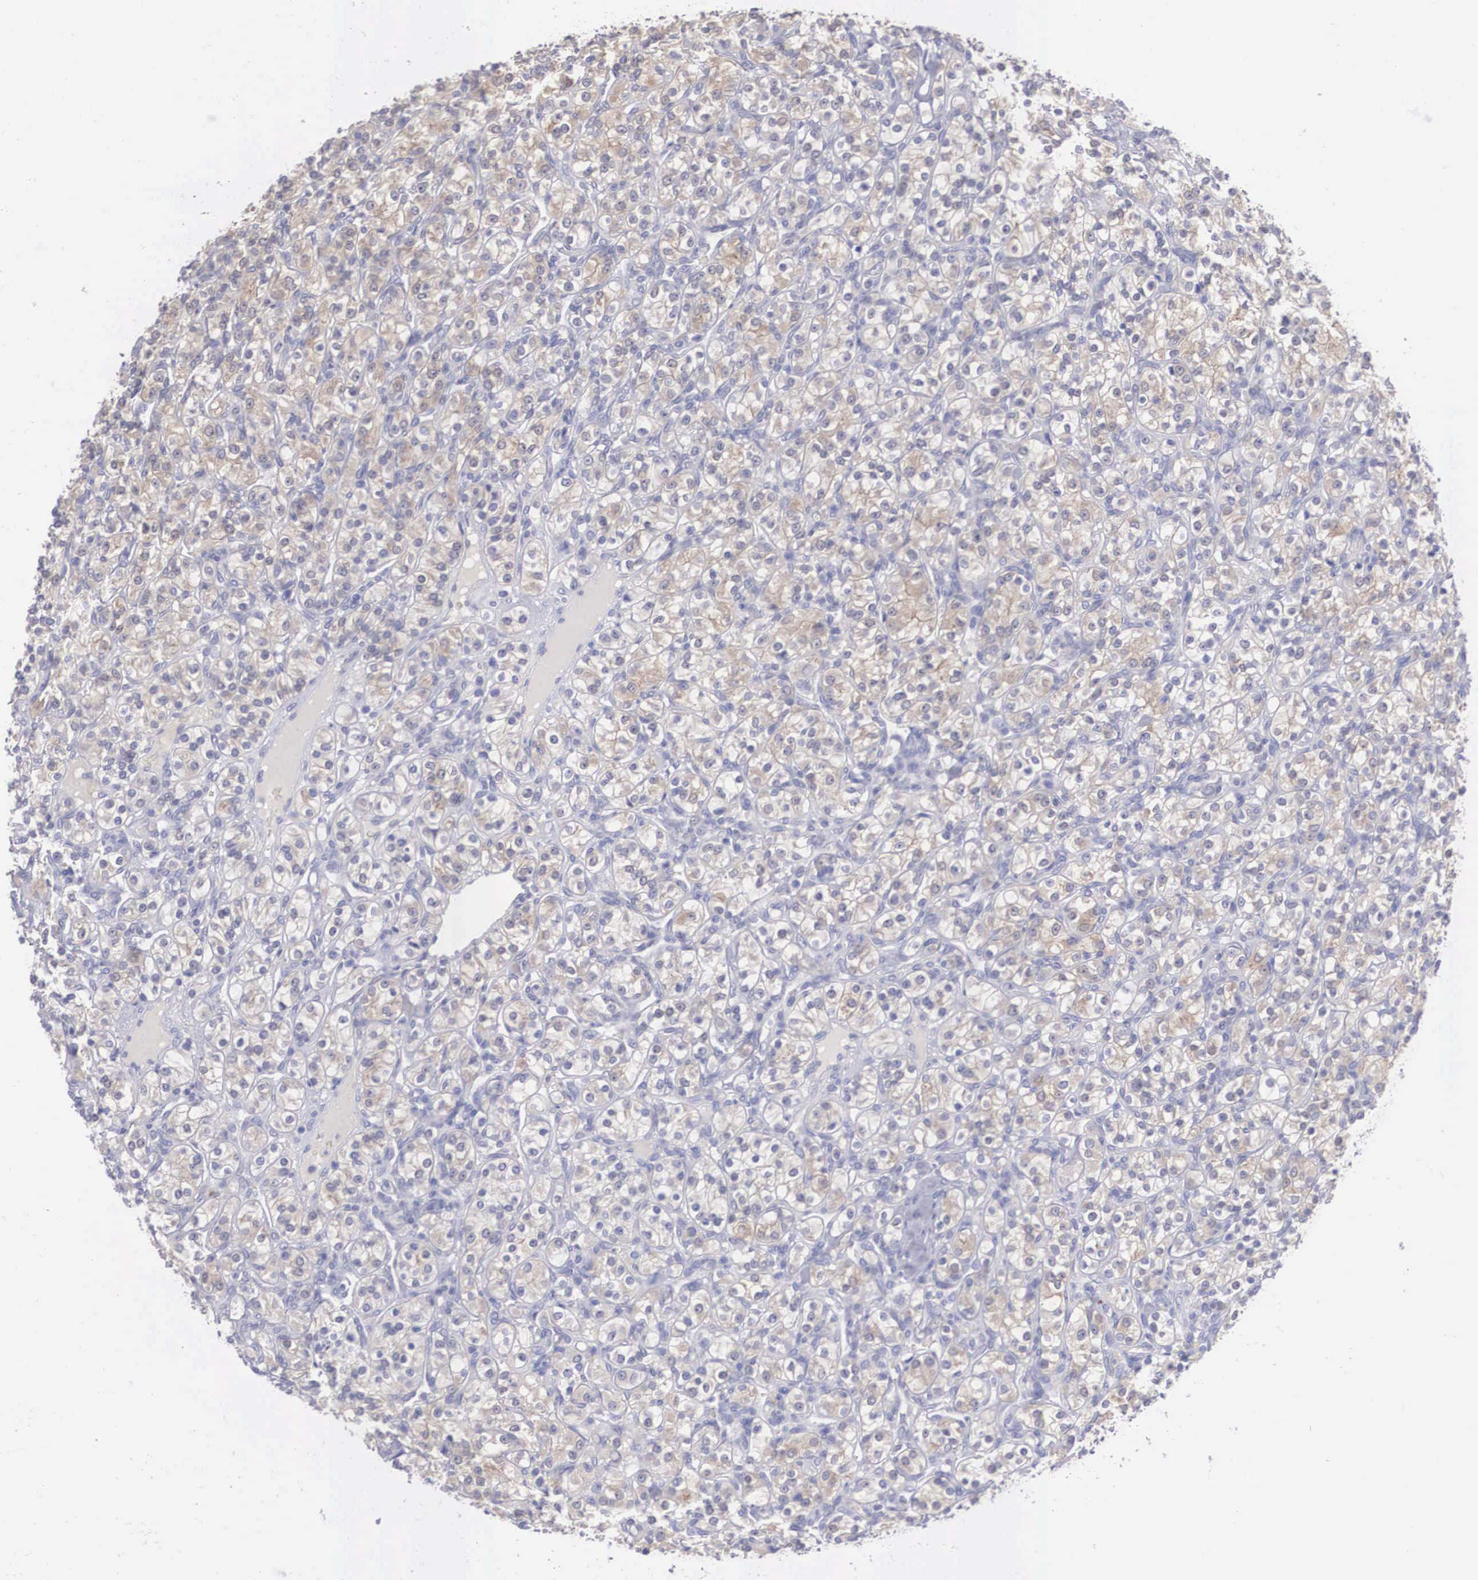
{"staining": {"intensity": "weak", "quantity": "<25%", "location": "cytoplasmic/membranous"}, "tissue": "renal cancer", "cell_type": "Tumor cells", "image_type": "cancer", "snomed": [{"axis": "morphology", "description": "Adenocarcinoma, NOS"}, {"axis": "topography", "description": "Kidney"}], "caption": "IHC micrograph of neoplastic tissue: human renal cancer stained with DAB (3,3'-diaminobenzidine) exhibits no significant protein positivity in tumor cells.", "gene": "REPS2", "patient": {"sex": "male", "age": 77}}